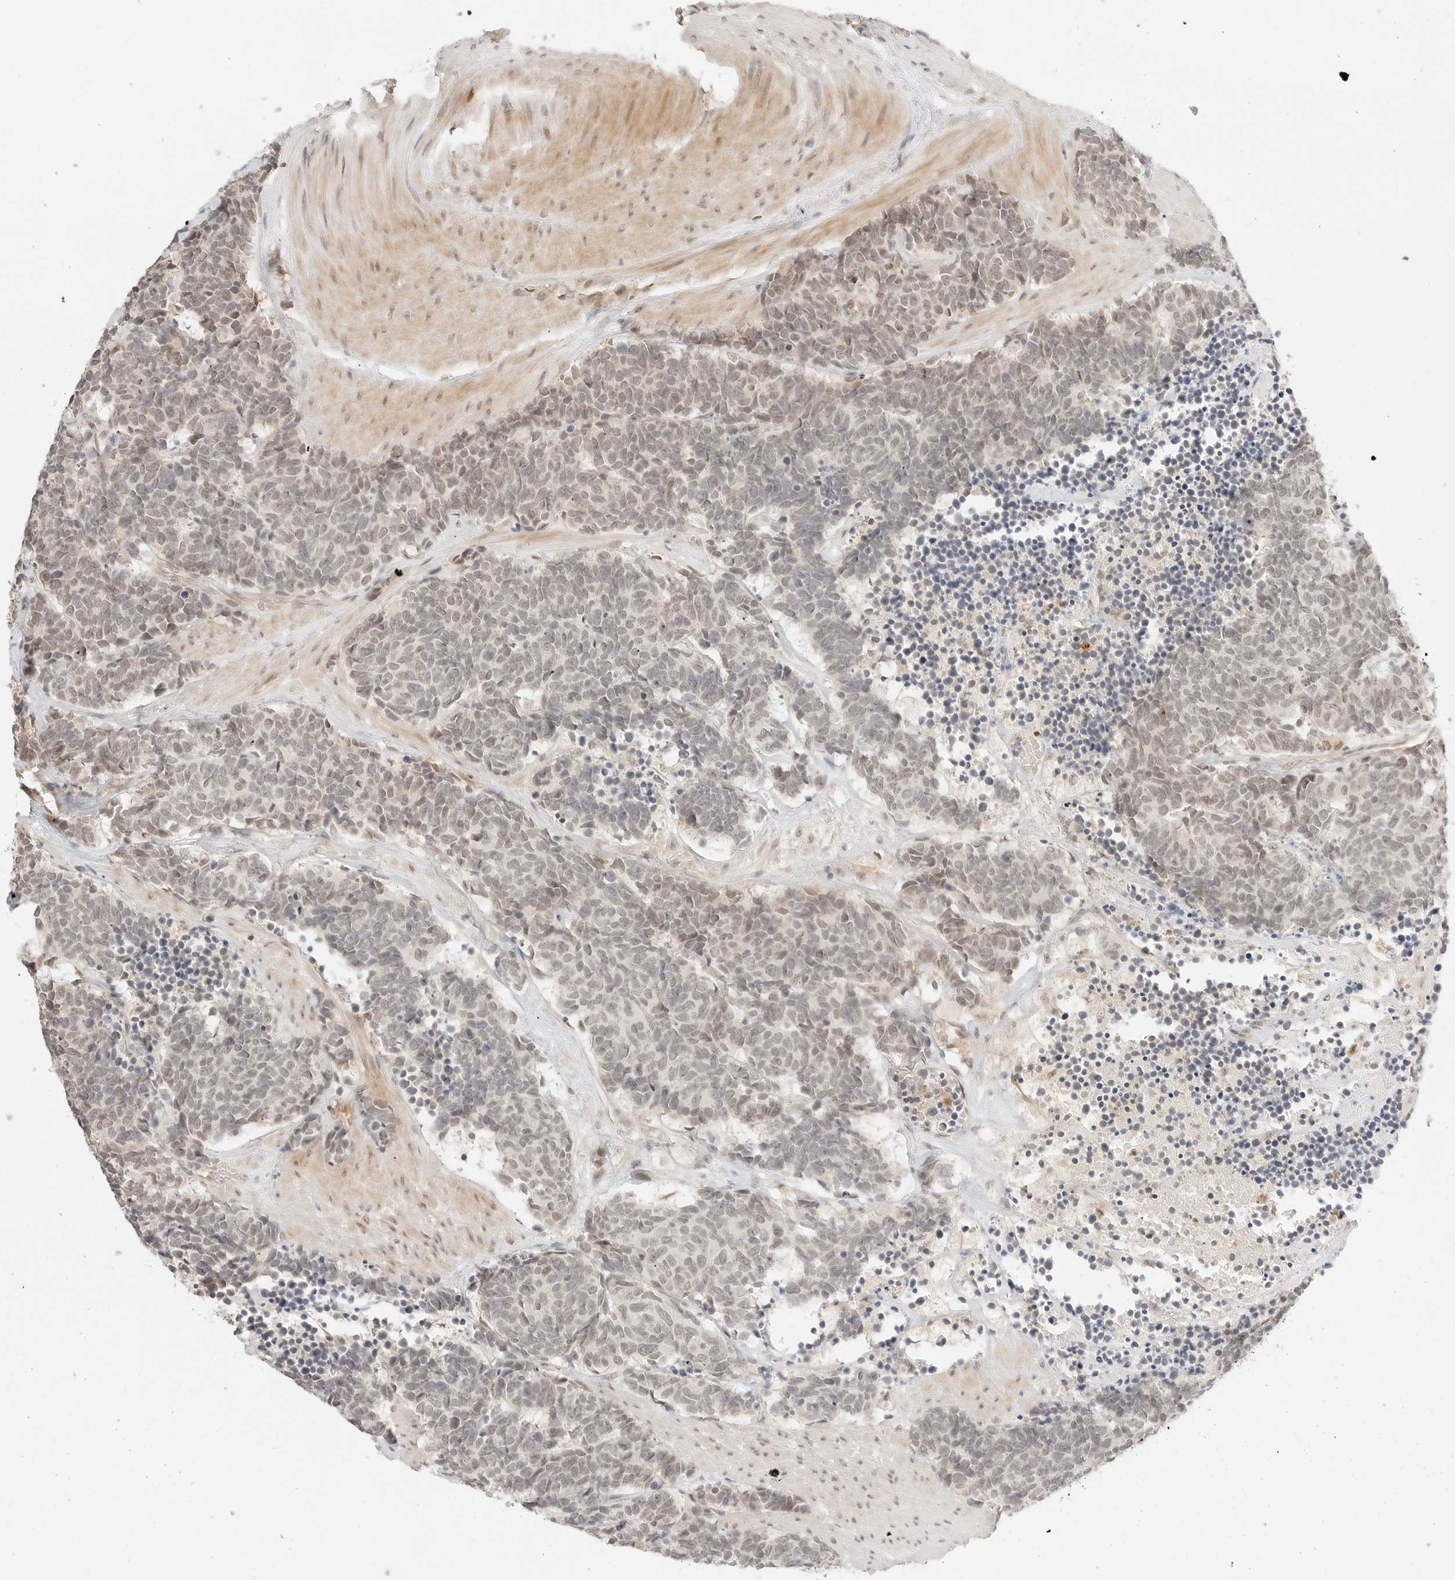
{"staining": {"intensity": "weak", "quantity": "25%-75%", "location": "cytoplasmic/membranous,nuclear"}, "tissue": "carcinoid", "cell_type": "Tumor cells", "image_type": "cancer", "snomed": [{"axis": "morphology", "description": "Carcinoma, NOS"}, {"axis": "morphology", "description": "Carcinoid, malignant, NOS"}, {"axis": "topography", "description": "Urinary bladder"}], "caption": "A brown stain highlights weak cytoplasmic/membranous and nuclear expression of a protein in carcinoid tumor cells.", "gene": "RPS6KL1", "patient": {"sex": "male", "age": 57}}